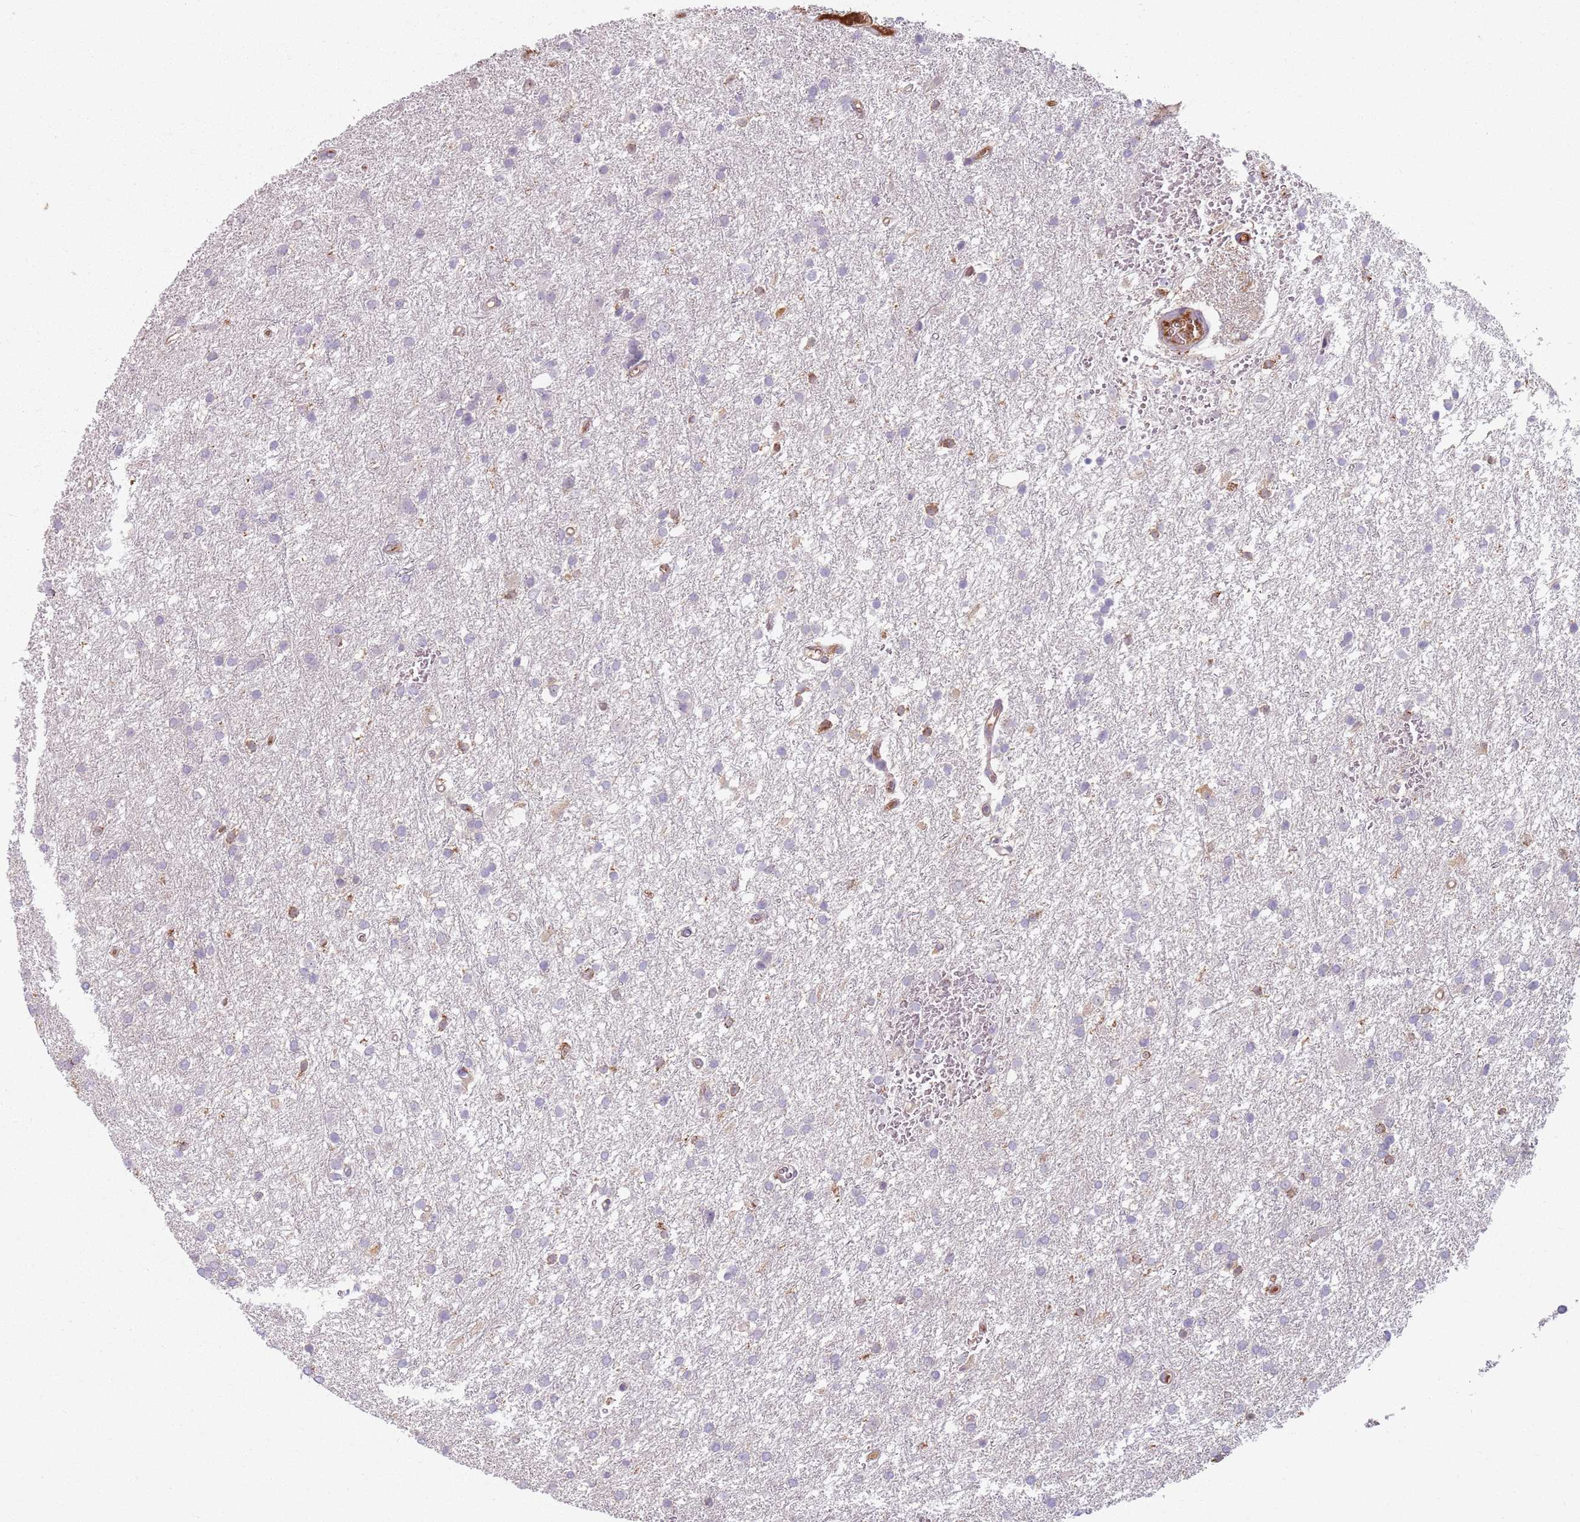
{"staining": {"intensity": "negative", "quantity": "none", "location": "none"}, "tissue": "glioma", "cell_type": "Tumor cells", "image_type": "cancer", "snomed": [{"axis": "morphology", "description": "Glioma, malignant, High grade"}, {"axis": "topography", "description": "Brain"}], "caption": "The micrograph demonstrates no staining of tumor cells in malignant high-grade glioma.", "gene": "COLGALT1", "patient": {"sex": "female", "age": 50}}